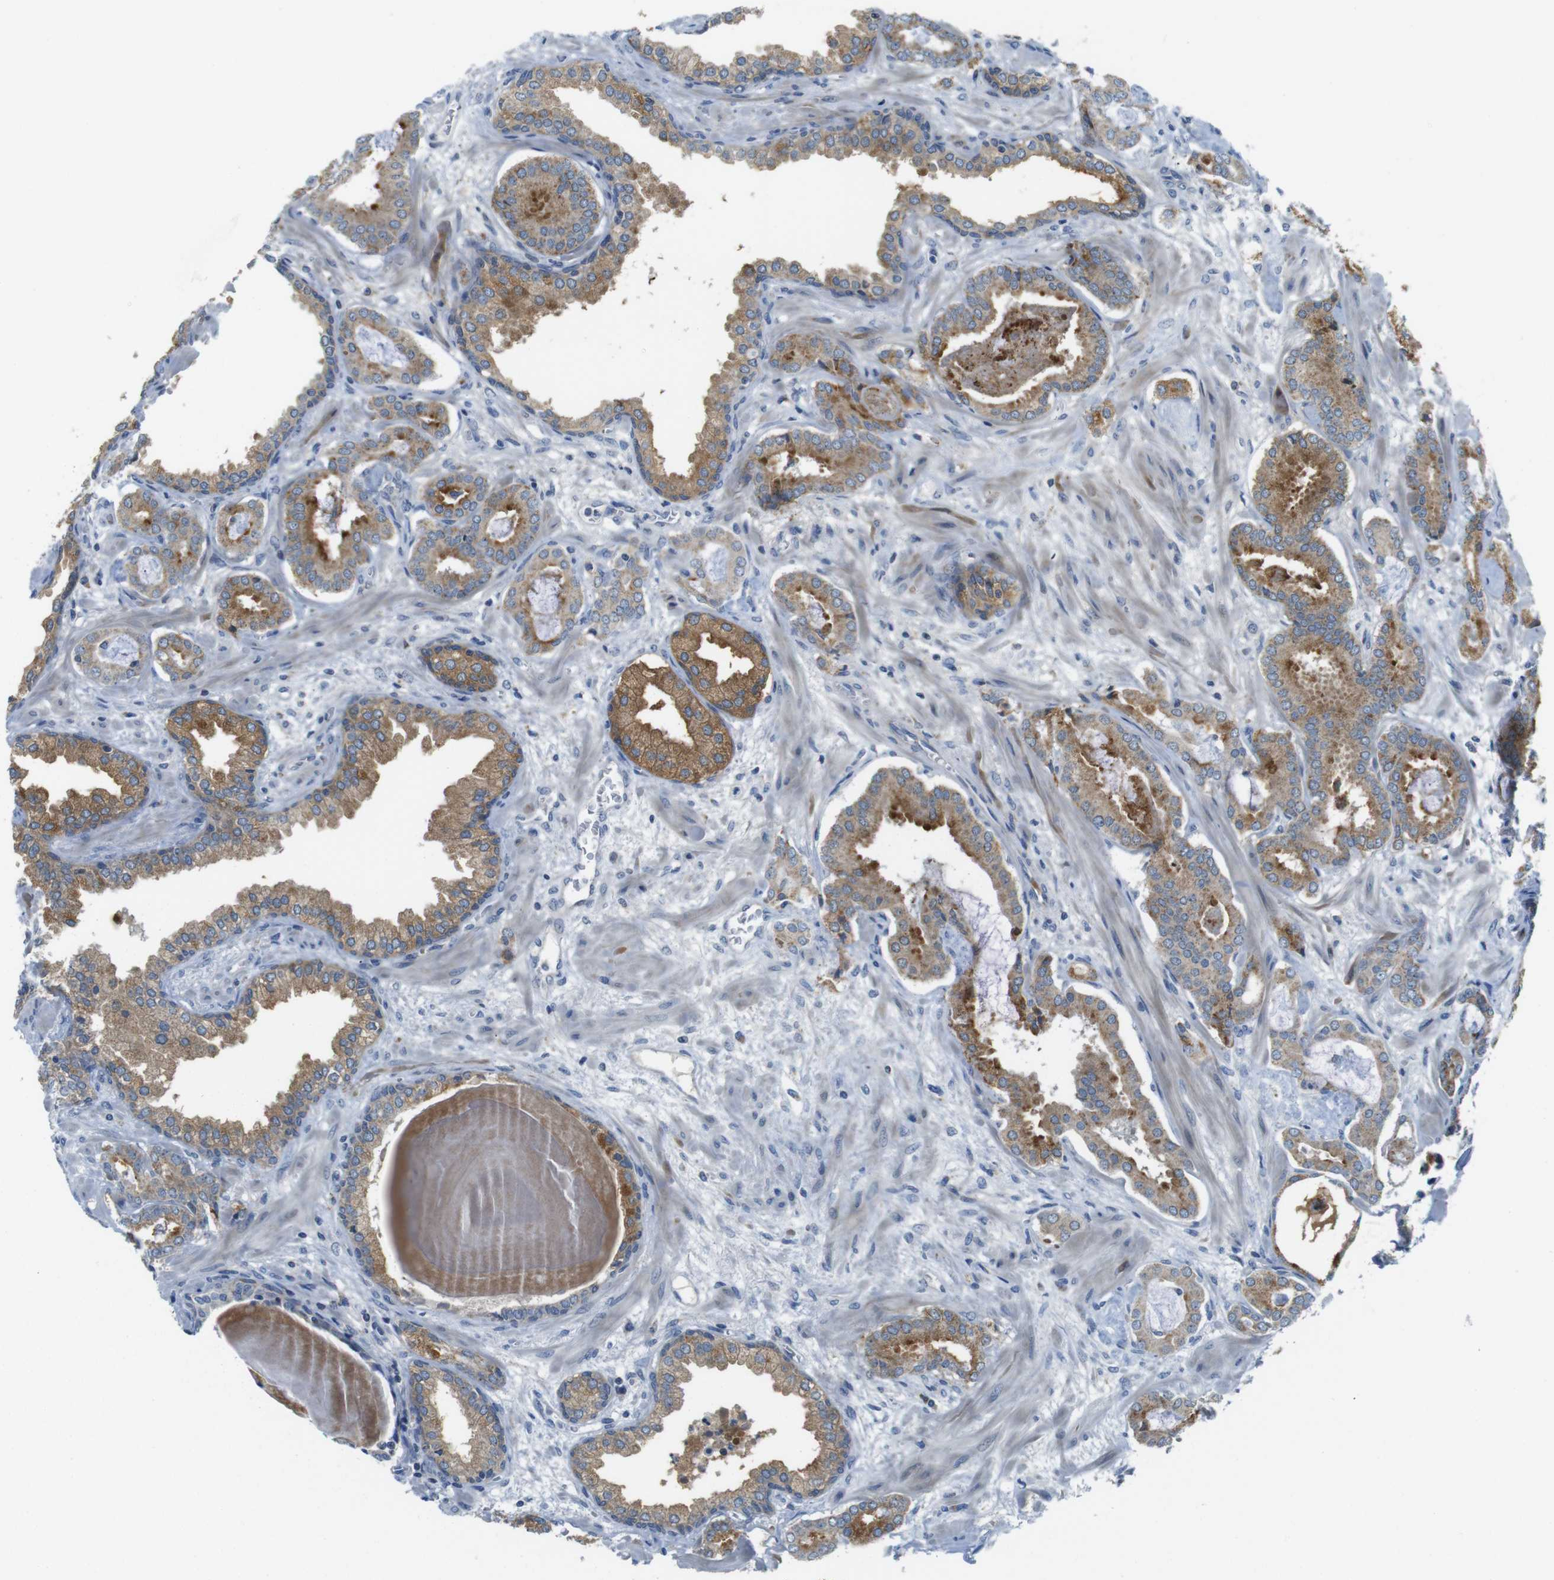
{"staining": {"intensity": "moderate", "quantity": ">75%", "location": "cytoplasmic/membranous"}, "tissue": "prostate cancer", "cell_type": "Tumor cells", "image_type": "cancer", "snomed": [{"axis": "morphology", "description": "Adenocarcinoma, Low grade"}, {"axis": "topography", "description": "Prostate"}], "caption": "Prostate cancer stained for a protein shows moderate cytoplasmic/membranous positivity in tumor cells. (DAB (3,3'-diaminobenzidine) IHC, brown staining for protein, blue staining for nuclei).", "gene": "MARCHF1", "patient": {"sex": "male", "age": 53}}